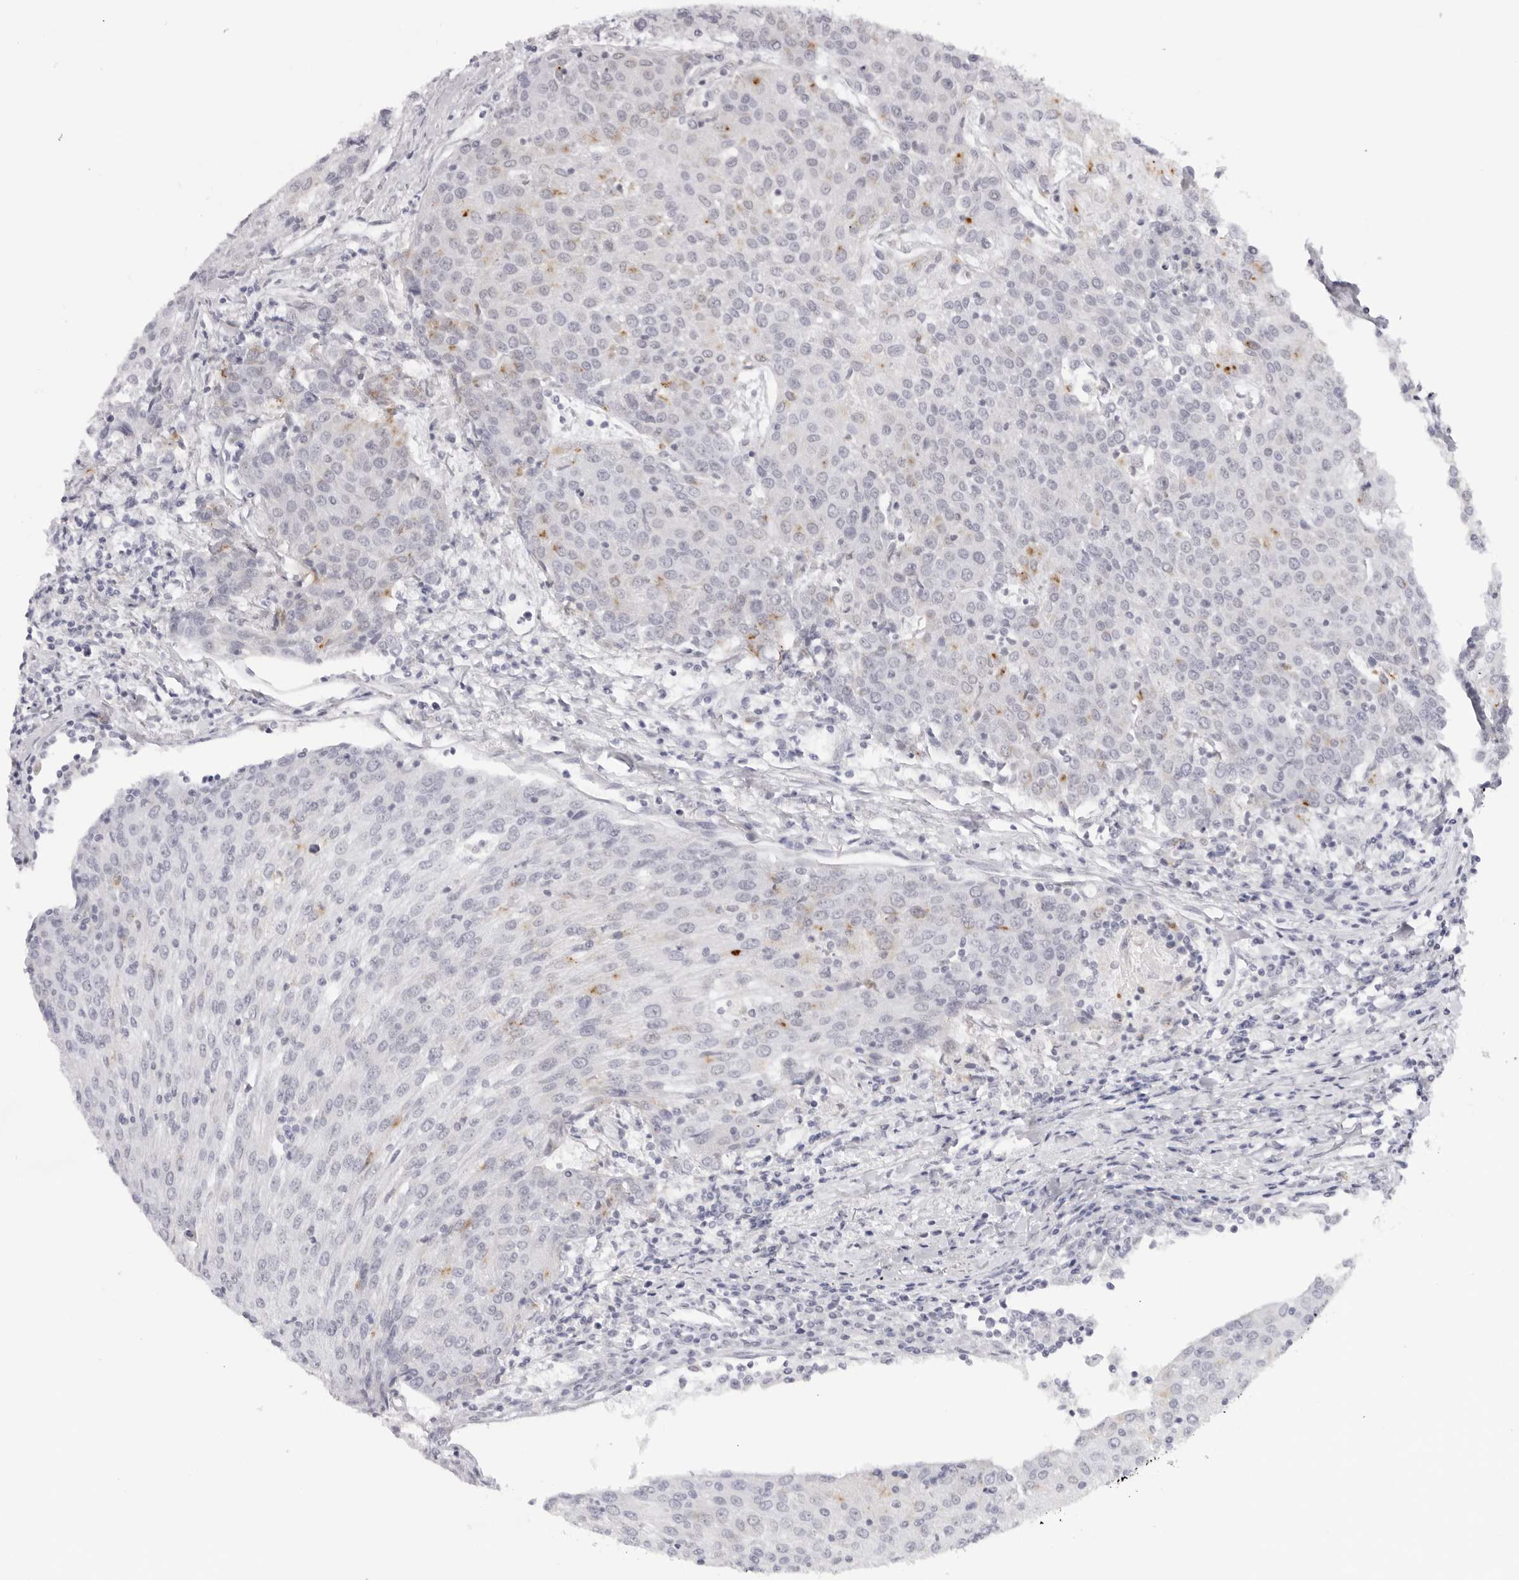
{"staining": {"intensity": "negative", "quantity": "none", "location": "none"}, "tissue": "urothelial cancer", "cell_type": "Tumor cells", "image_type": "cancer", "snomed": [{"axis": "morphology", "description": "Urothelial carcinoma, High grade"}, {"axis": "topography", "description": "Urinary bladder"}], "caption": "The image demonstrates no staining of tumor cells in high-grade urothelial carcinoma. Brightfield microscopy of immunohistochemistry stained with DAB (brown) and hematoxylin (blue), captured at high magnification.", "gene": "KLK12", "patient": {"sex": "female", "age": 85}}